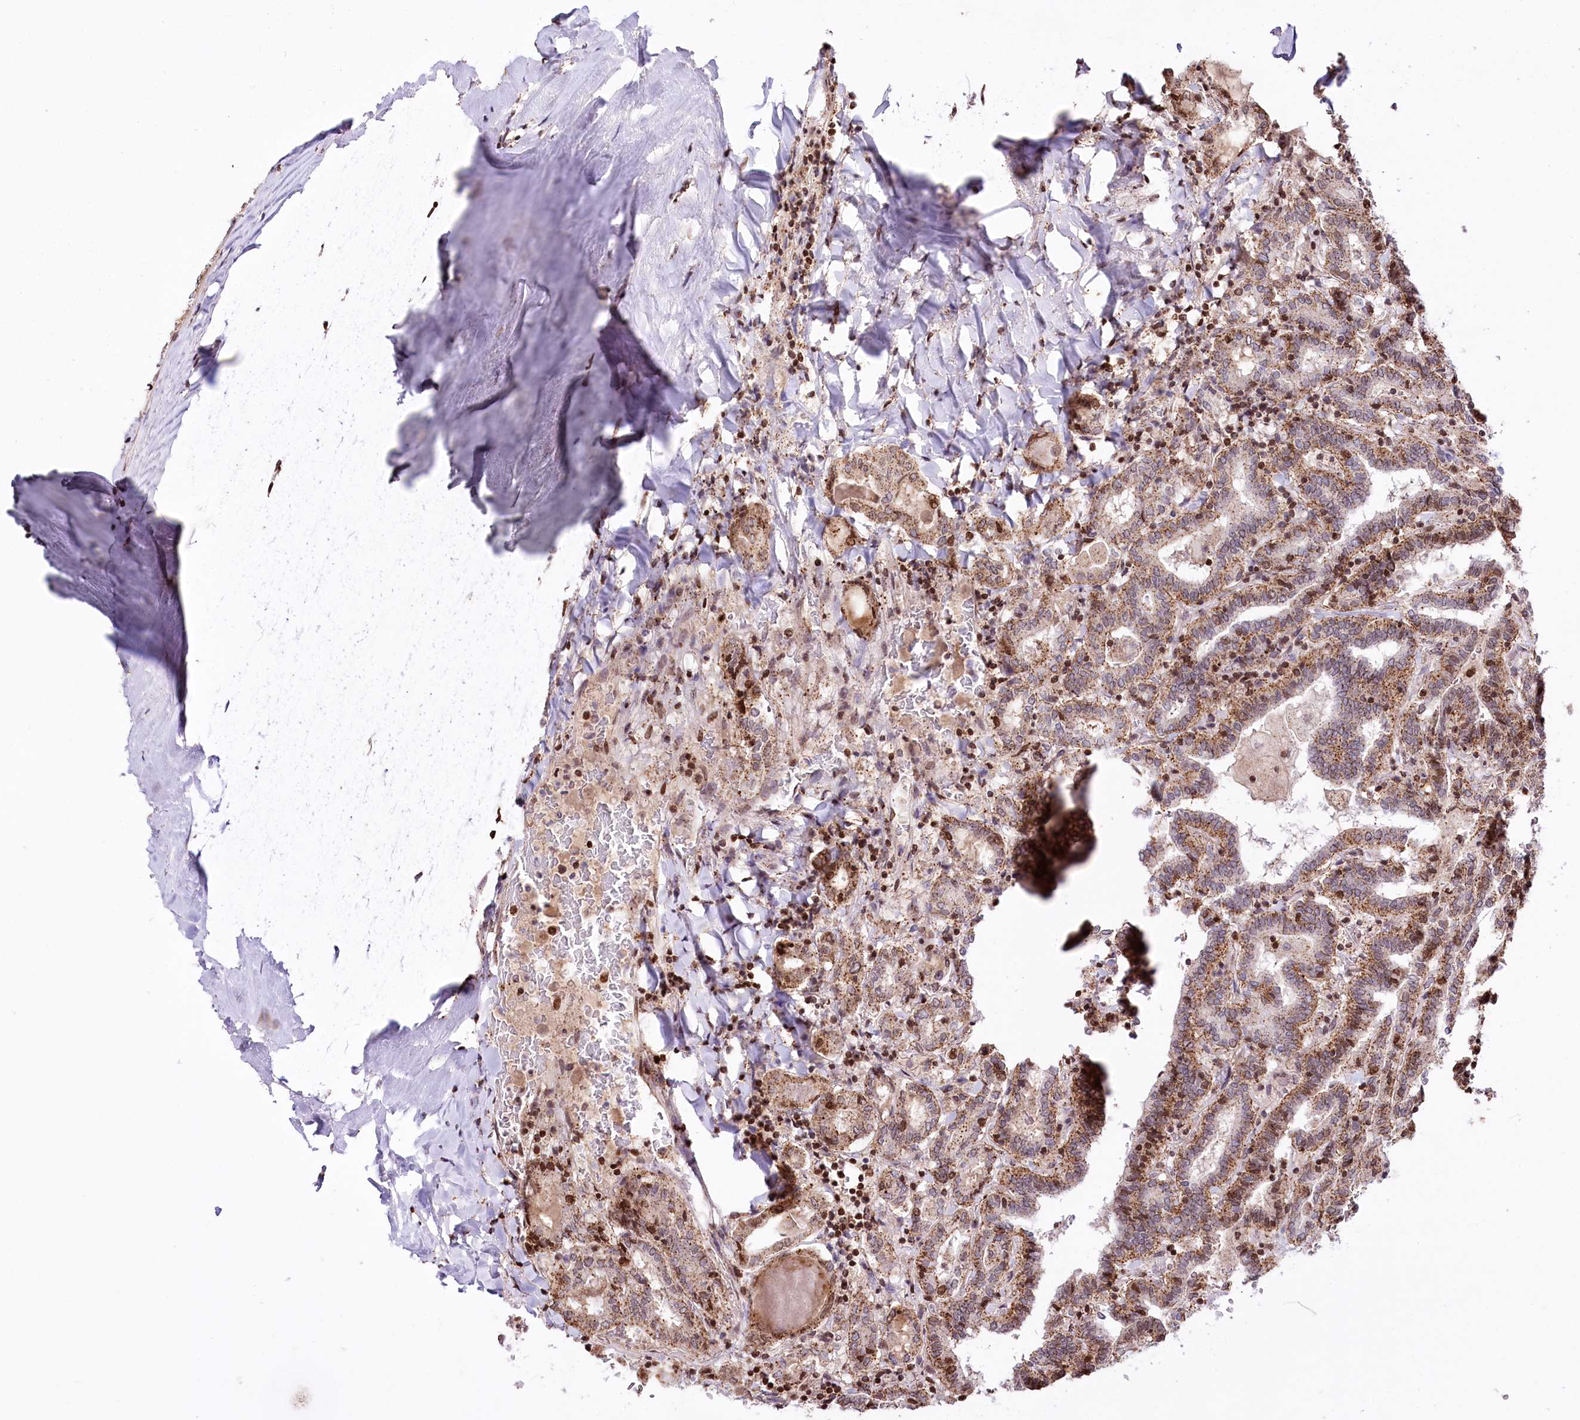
{"staining": {"intensity": "moderate", "quantity": ">75%", "location": "cytoplasmic/membranous"}, "tissue": "thyroid cancer", "cell_type": "Tumor cells", "image_type": "cancer", "snomed": [{"axis": "morphology", "description": "Papillary adenocarcinoma, NOS"}, {"axis": "topography", "description": "Thyroid gland"}], "caption": "Immunohistochemistry (IHC) (DAB (3,3'-diaminobenzidine)) staining of human thyroid cancer exhibits moderate cytoplasmic/membranous protein expression in approximately >75% of tumor cells.", "gene": "ZFYVE27", "patient": {"sex": "female", "age": 72}}